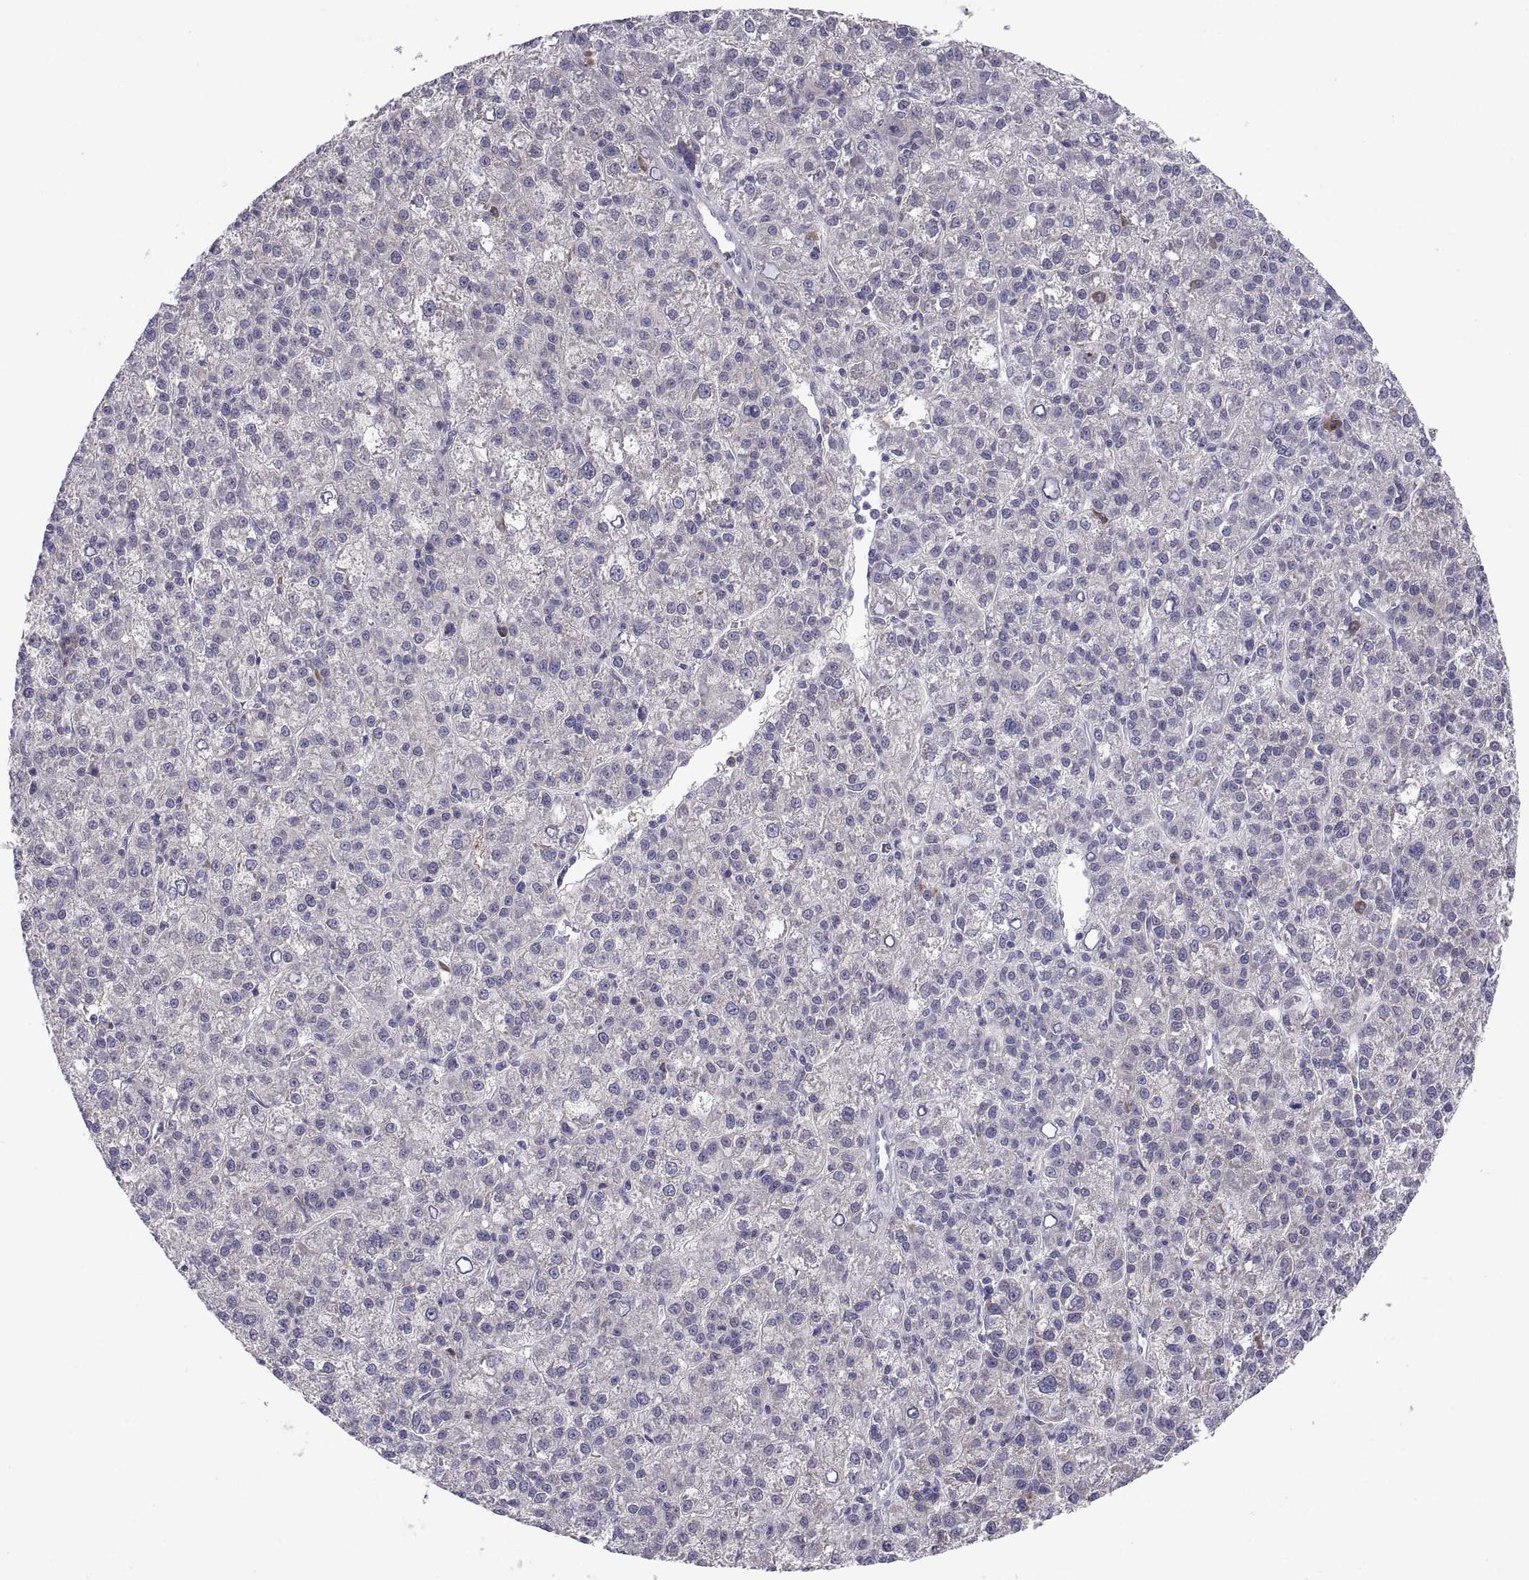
{"staining": {"intensity": "negative", "quantity": "none", "location": "none"}, "tissue": "liver cancer", "cell_type": "Tumor cells", "image_type": "cancer", "snomed": [{"axis": "morphology", "description": "Carcinoma, Hepatocellular, NOS"}, {"axis": "topography", "description": "Liver"}], "caption": "Immunohistochemistry image of human hepatocellular carcinoma (liver) stained for a protein (brown), which displays no positivity in tumor cells.", "gene": "PKP1", "patient": {"sex": "female", "age": 60}}